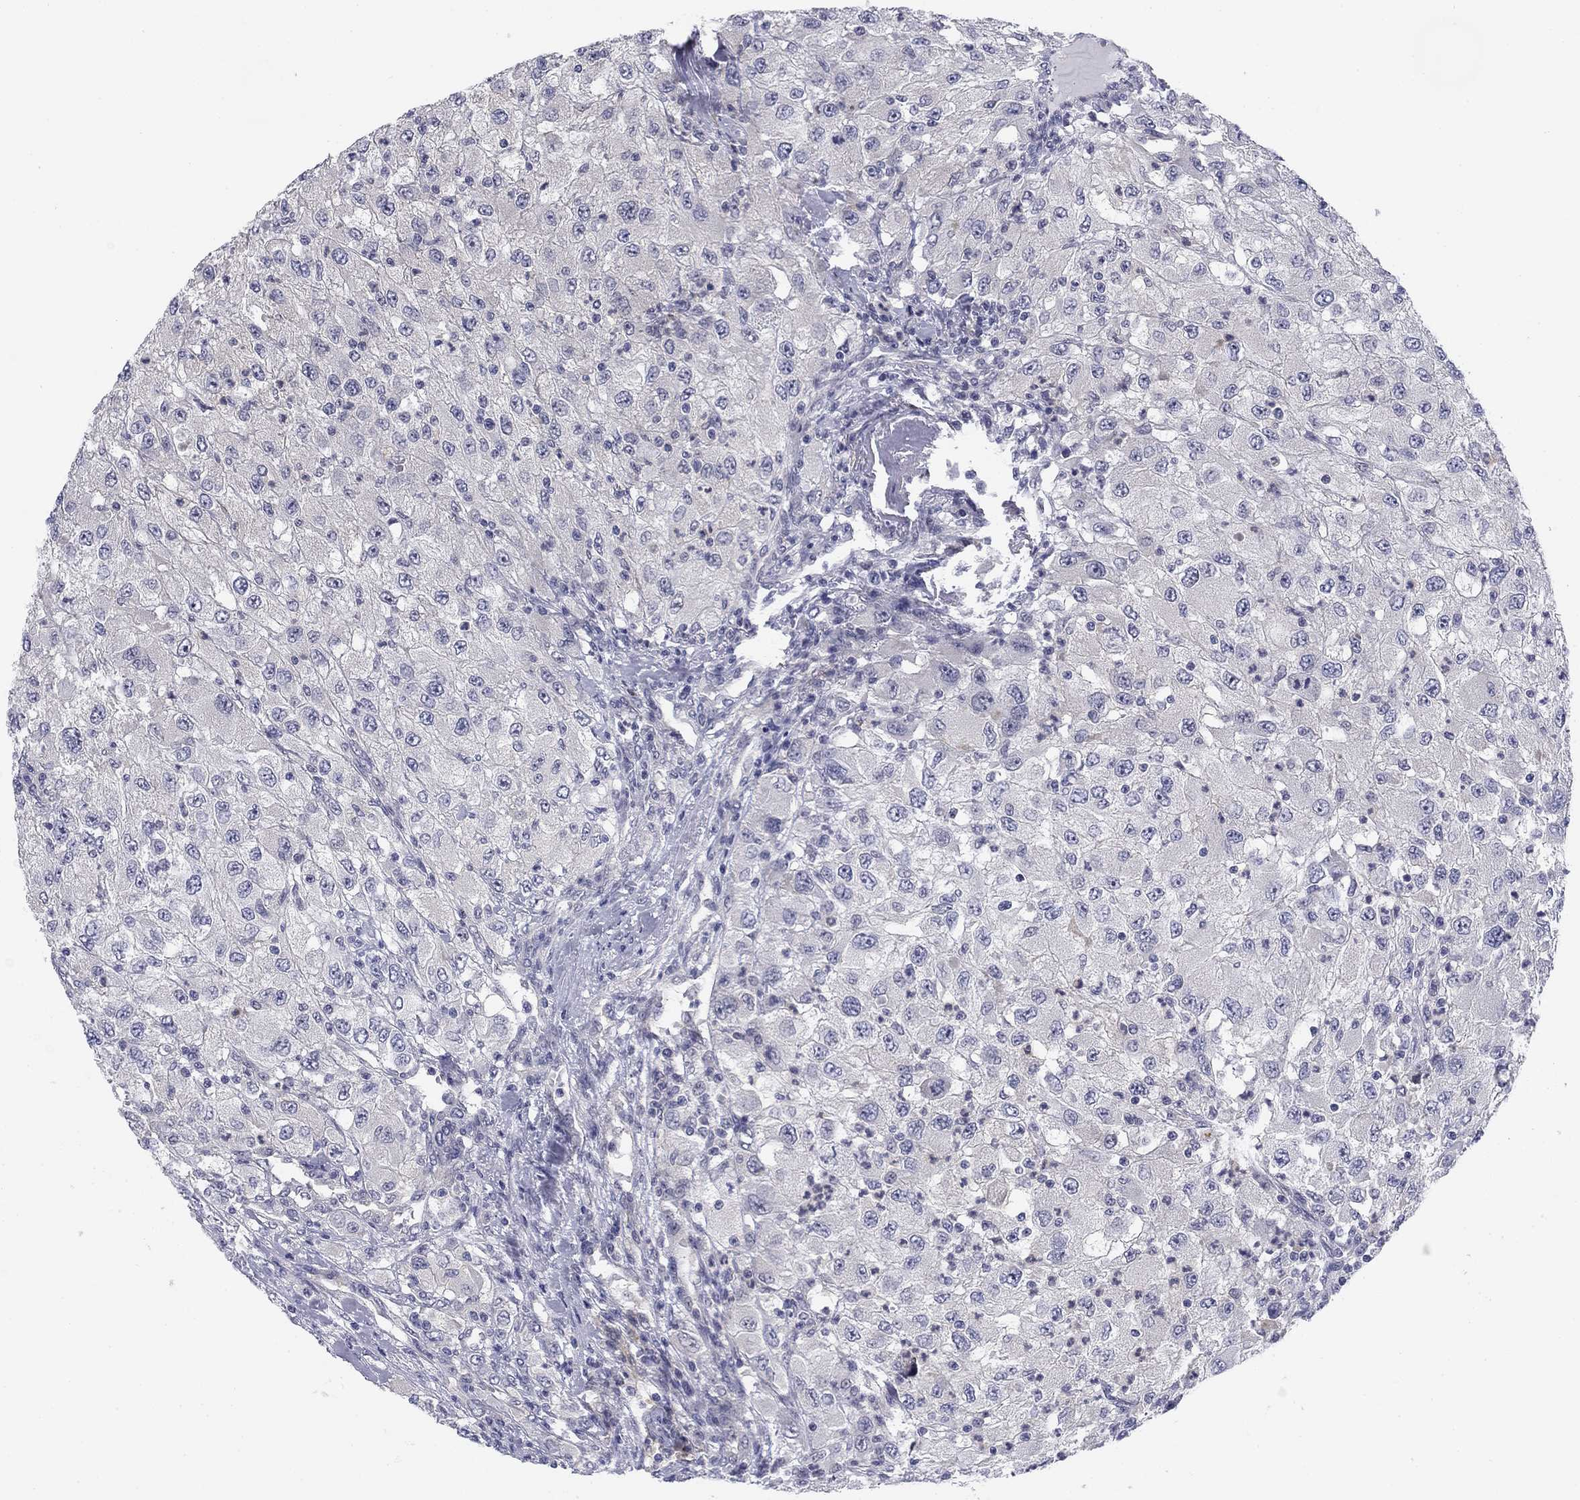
{"staining": {"intensity": "negative", "quantity": "none", "location": "none"}, "tissue": "renal cancer", "cell_type": "Tumor cells", "image_type": "cancer", "snomed": [{"axis": "morphology", "description": "Adenocarcinoma, NOS"}, {"axis": "topography", "description": "Kidney"}], "caption": "Tumor cells show no significant protein staining in adenocarcinoma (renal).", "gene": "TIGD4", "patient": {"sex": "female", "age": 67}}